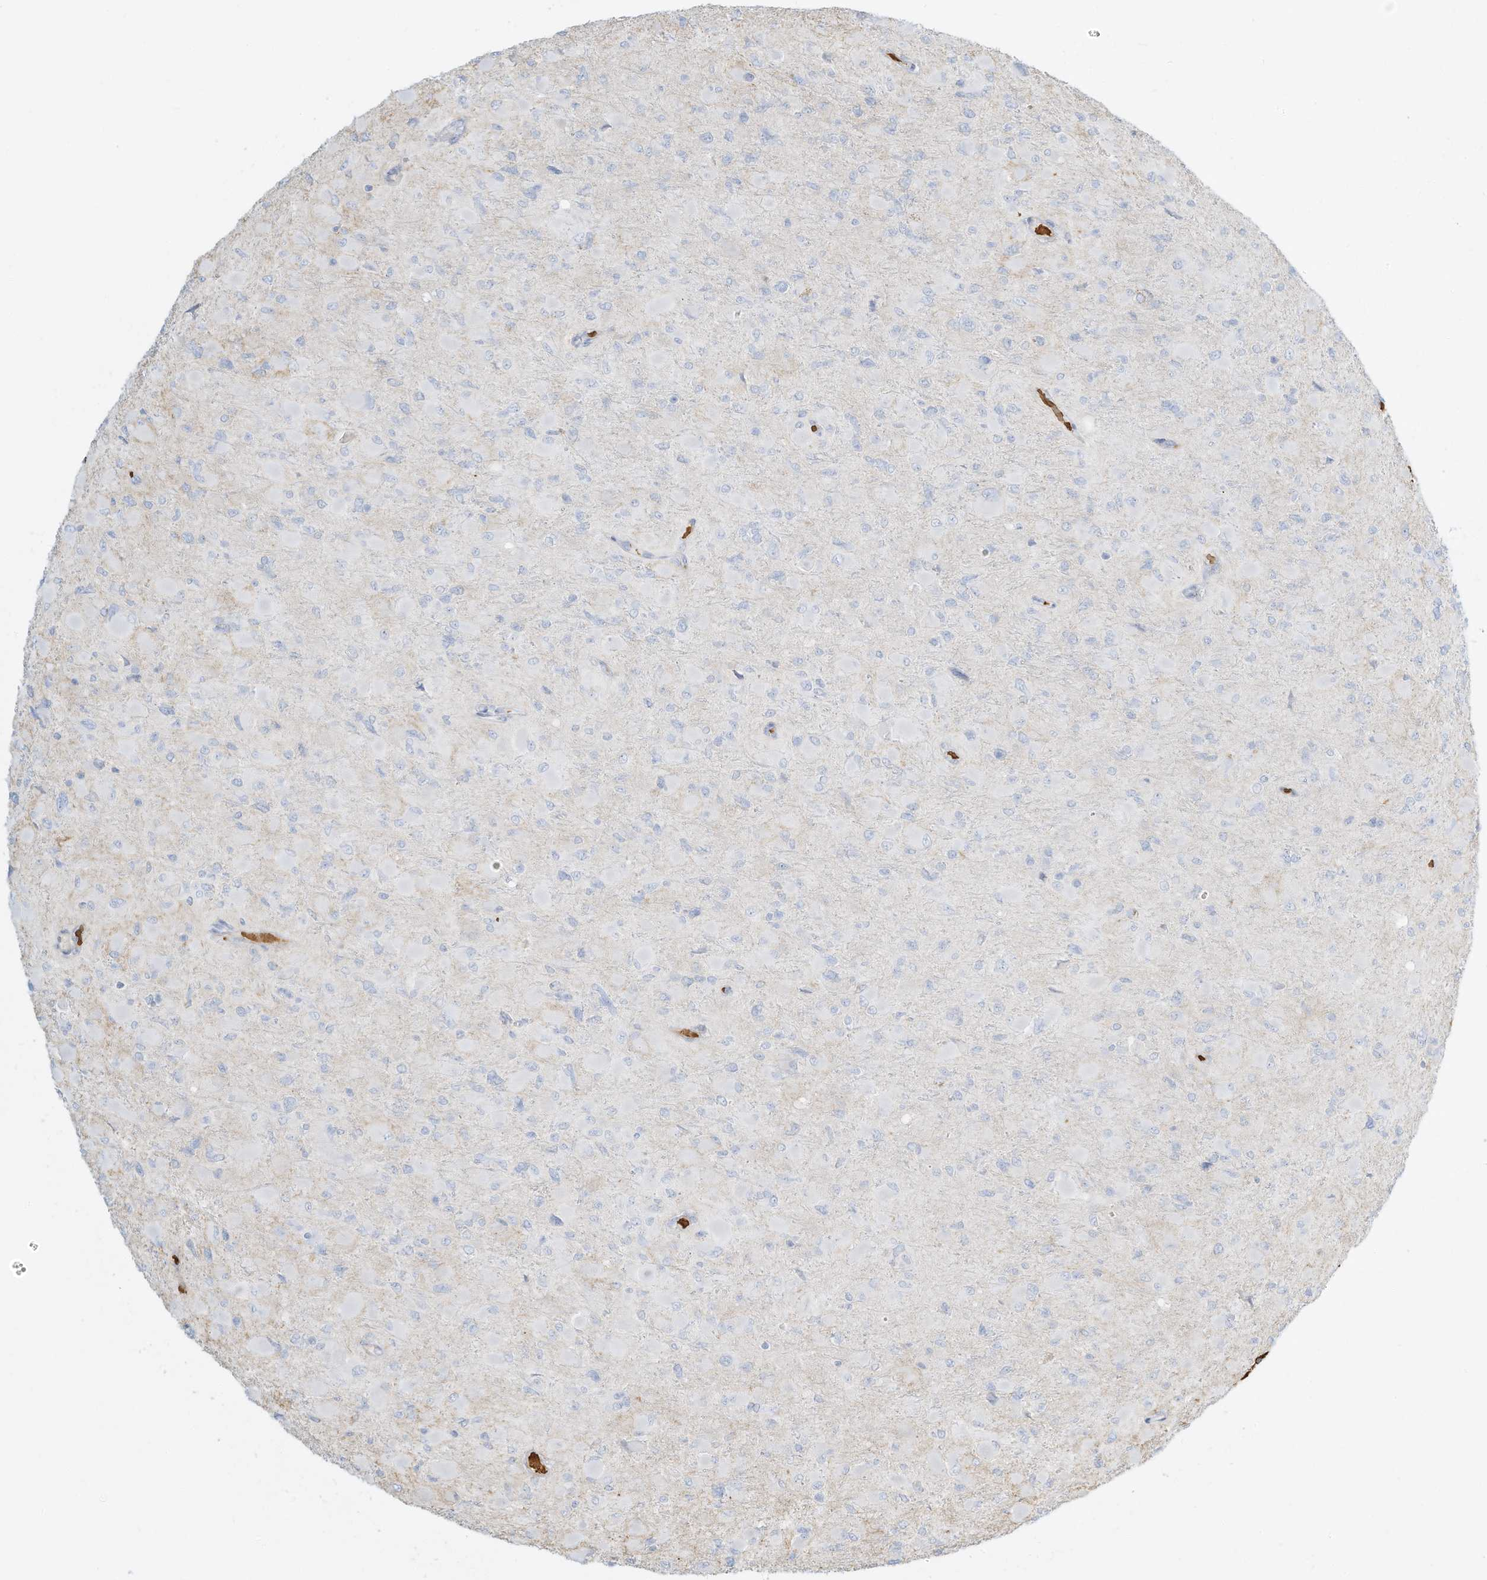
{"staining": {"intensity": "negative", "quantity": "none", "location": "none"}, "tissue": "glioma", "cell_type": "Tumor cells", "image_type": "cancer", "snomed": [{"axis": "morphology", "description": "Glioma, malignant, High grade"}, {"axis": "topography", "description": "Cerebral cortex"}], "caption": "There is no significant positivity in tumor cells of high-grade glioma (malignant).", "gene": "OFD1", "patient": {"sex": "female", "age": 36}}